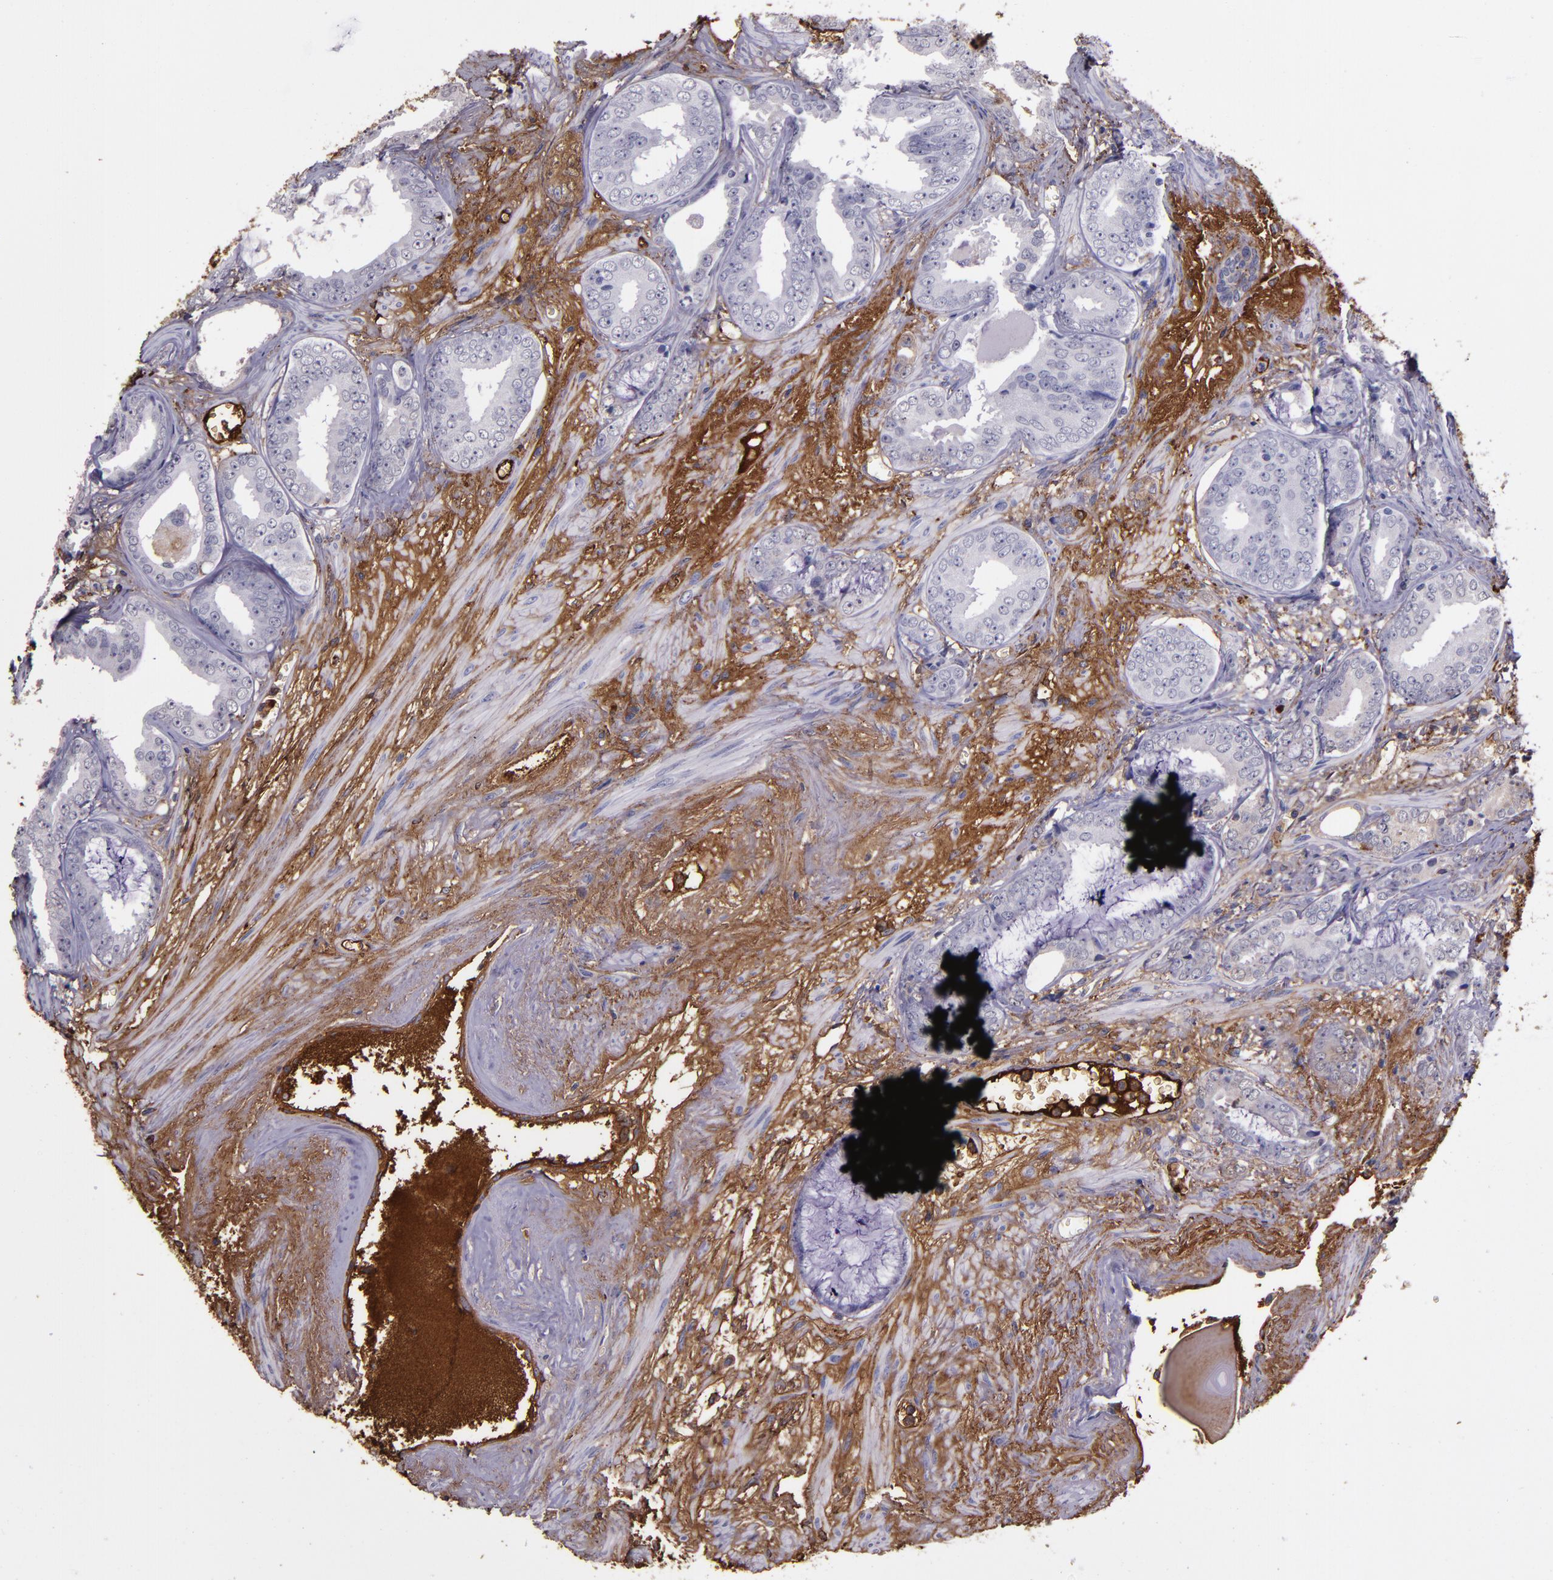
{"staining": {"intensity": "weak", "quantity": "<25%", "location": "cytoplasmic/membranous"}, "tissue": "prostate cancer", "cell_type": "Tumor cells", "image_type": "cancer", "snomed": [{"axis": "morphology", "description": "Adenocarcinoma, Medium grade"}, {"axis": "topography", "description": "Prostate"}], "caption": "Photomicrograph shows no protein expression in tumor cells of prostate cancer tissue.", "gene": "A2M", "patient": {"sex": "male", "age": 79}}